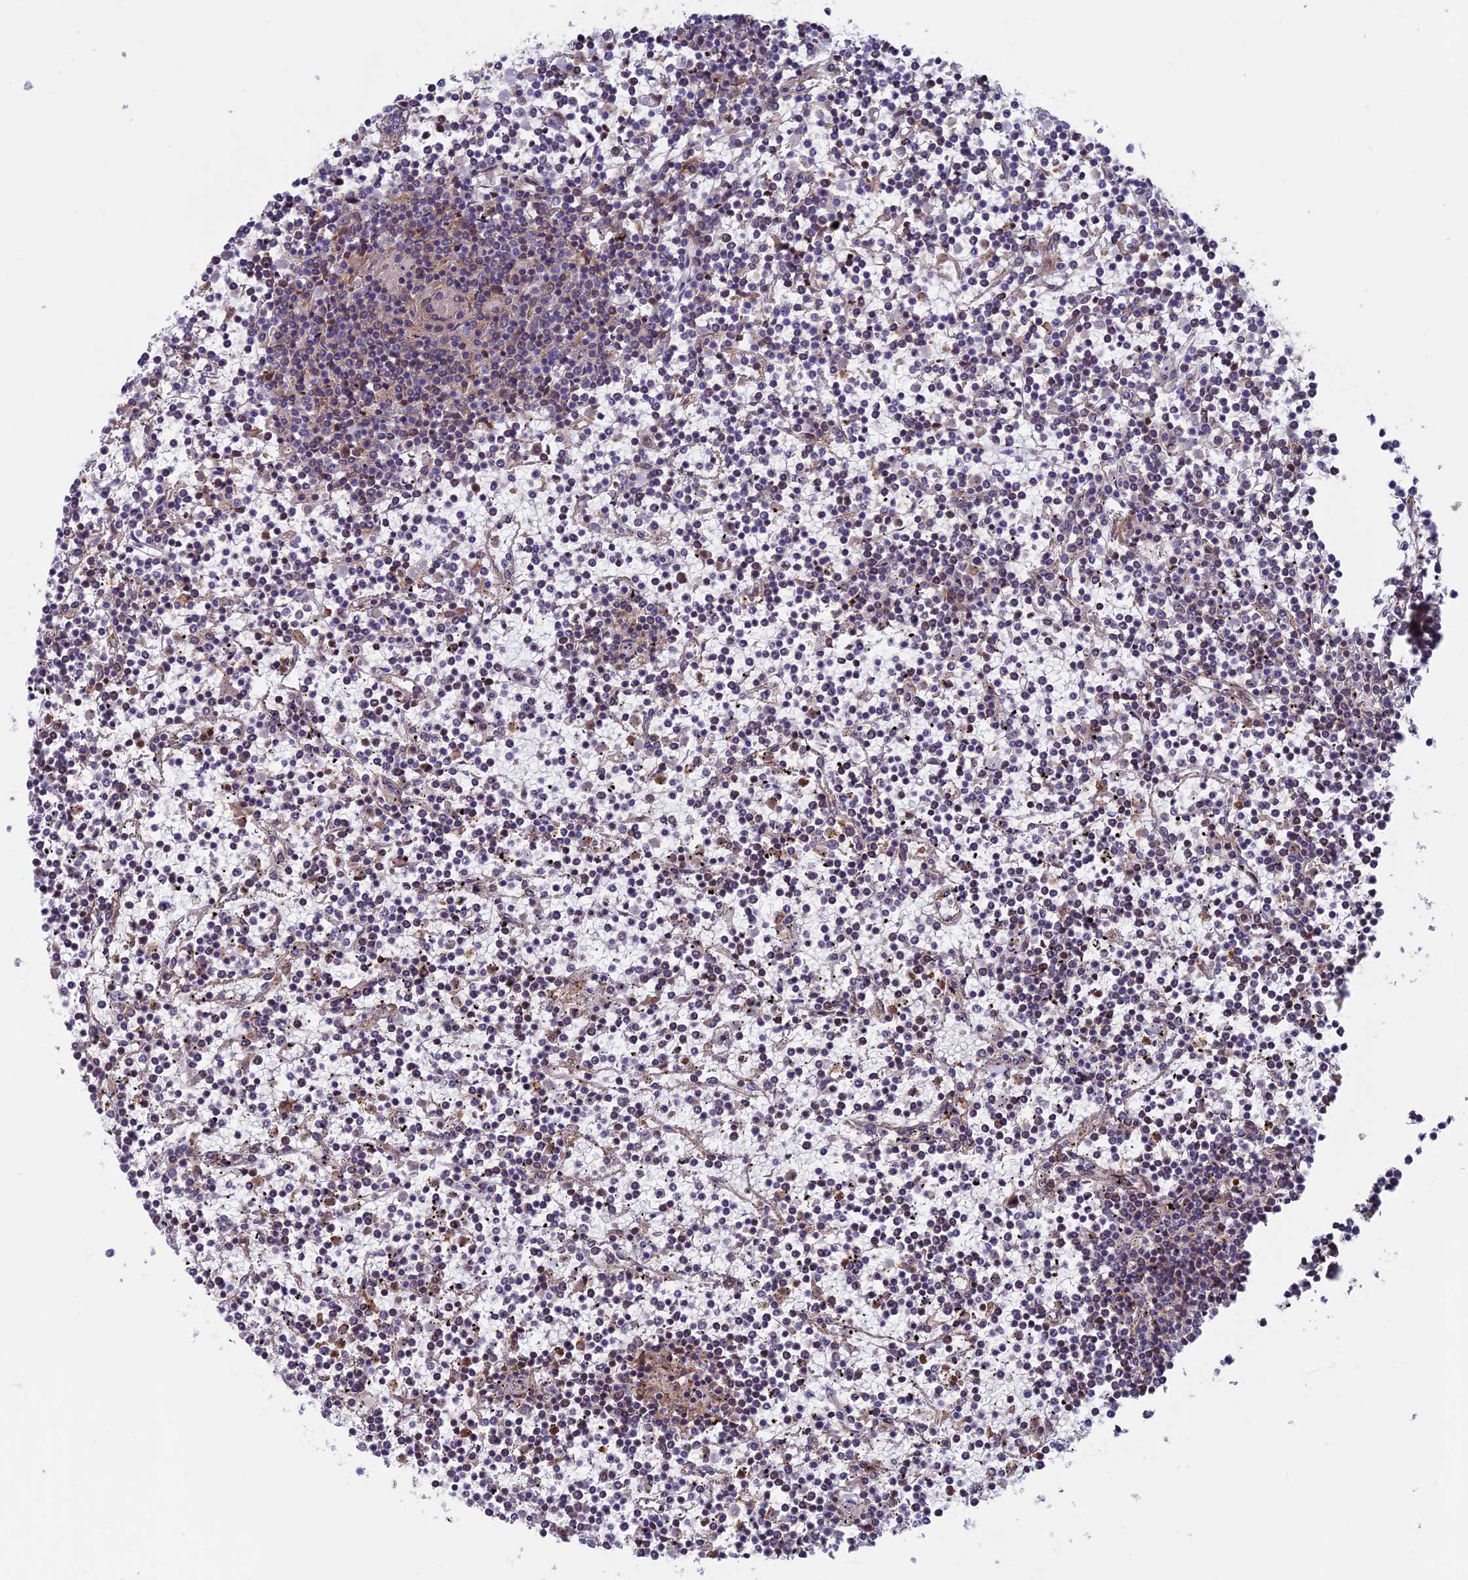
{"staining": {"intensity": "negative", "quantity": "none", "location": "none"}, "tissue": "lymphoma", "cell_type": "Tumor cells", "image_type": "cancer", "snomed": [{"axis": "morphology", "description": "Malignant lymphoma, non-Hodgkin's type, Low grade"}, {"axis": "topography", "description": "Spleen"}], "caption": "Histopathology image shows no significant protein staining in tumor cells of lymphoma.", "gene": "DNM1L", "patient": {"sex": "female", "age": 19}}